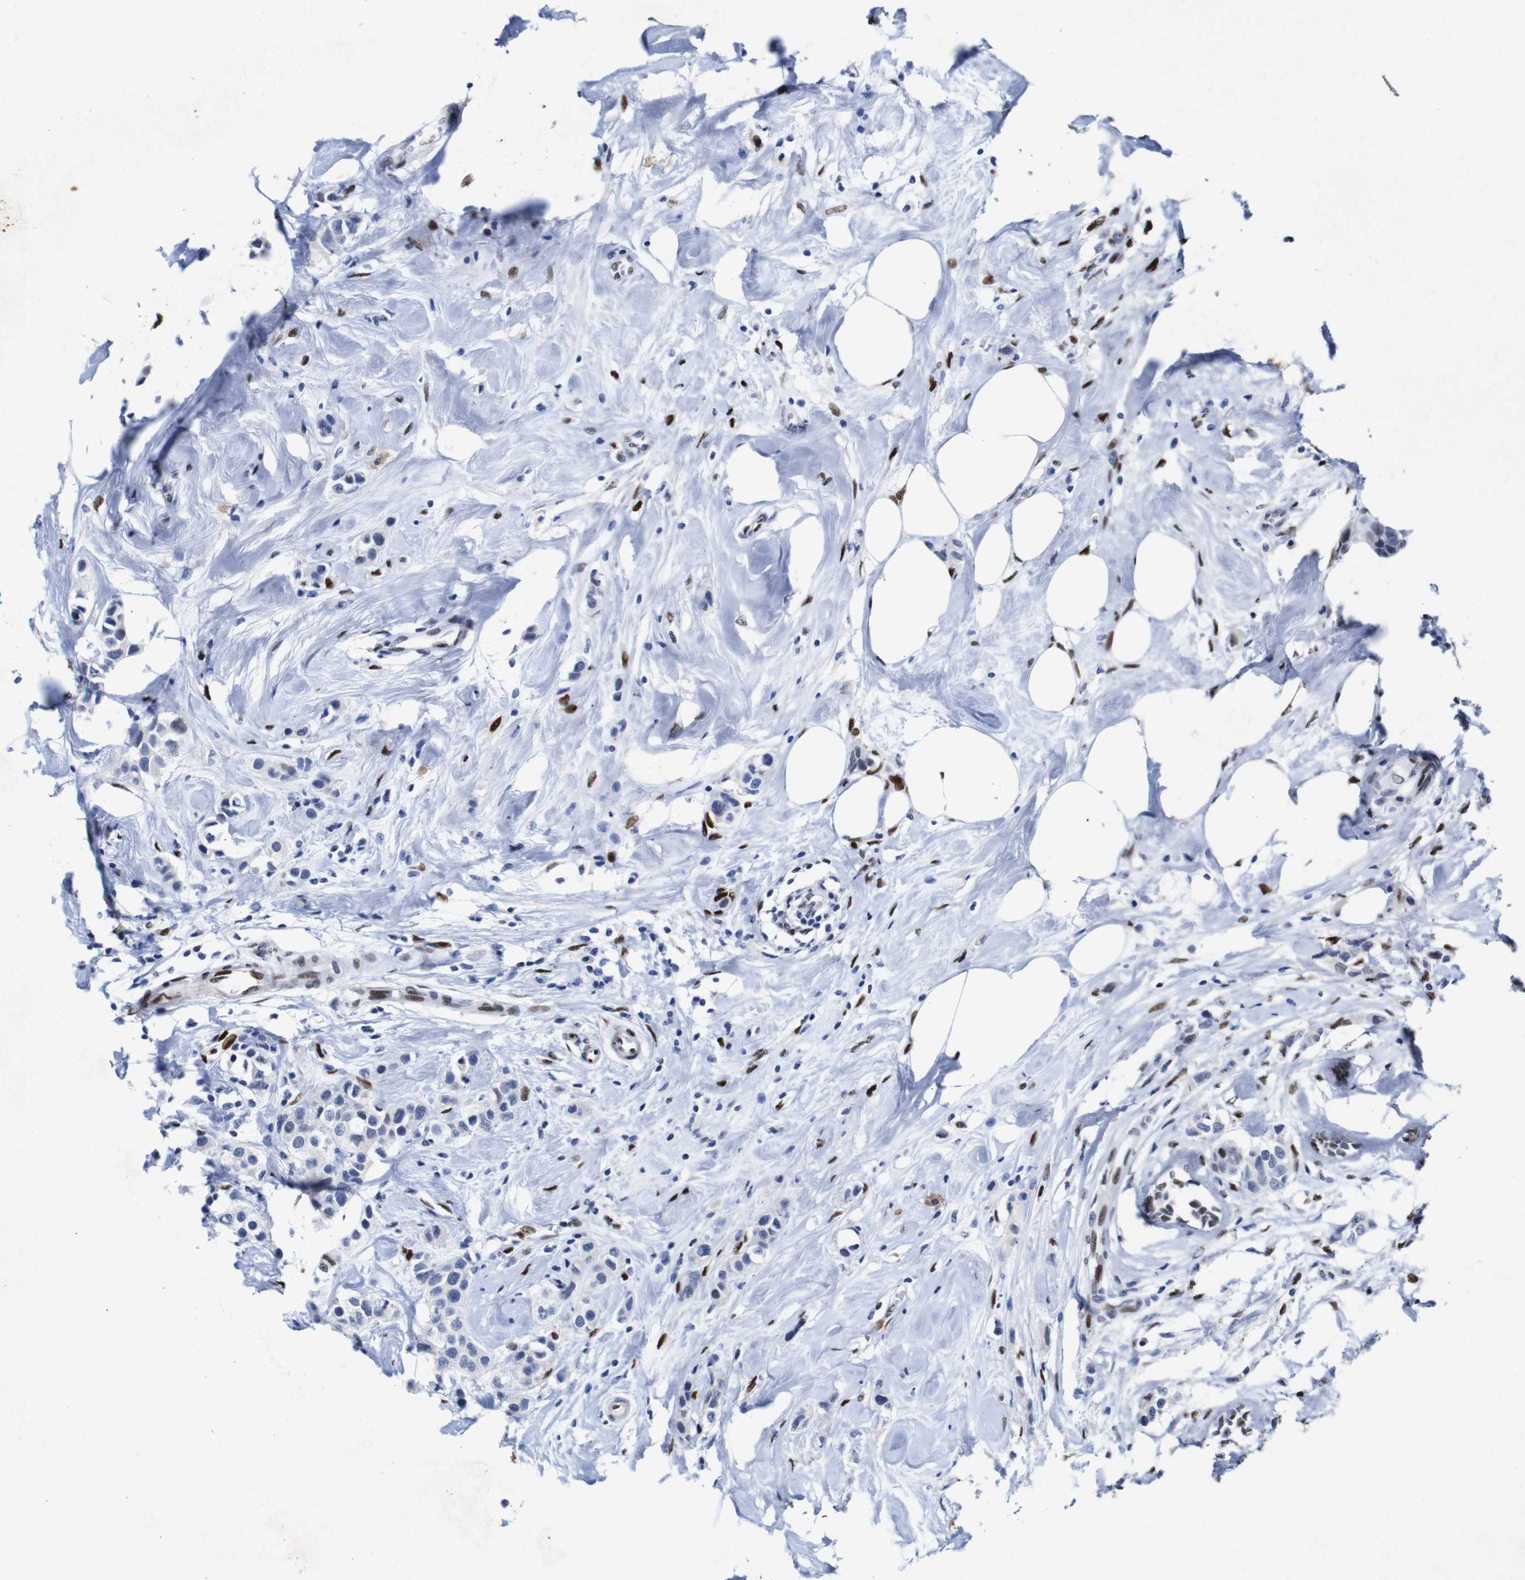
{"staining": {"intensity": "moderate", "quantity": "25%-75%", "location": "nuclear"}, "tissue": "breast cancer", "cell_type": "Tumor cells", "image_type": "cancer", "snomed": [{"axis": "morphology", "description": "Normal tissue, NOS"}, {"axis": "morphology", "description": "Duct carcinoma"}, {"axis": "topography", "description": "Breast"}], "caption": "Protein expression analysis of human breast intraductal carcinoma reveals moderate nuclear positivity in about 25%-75% of tumor cells.", "gene": "FOSL2", "patient": {"sex": "female", "age": 50}}